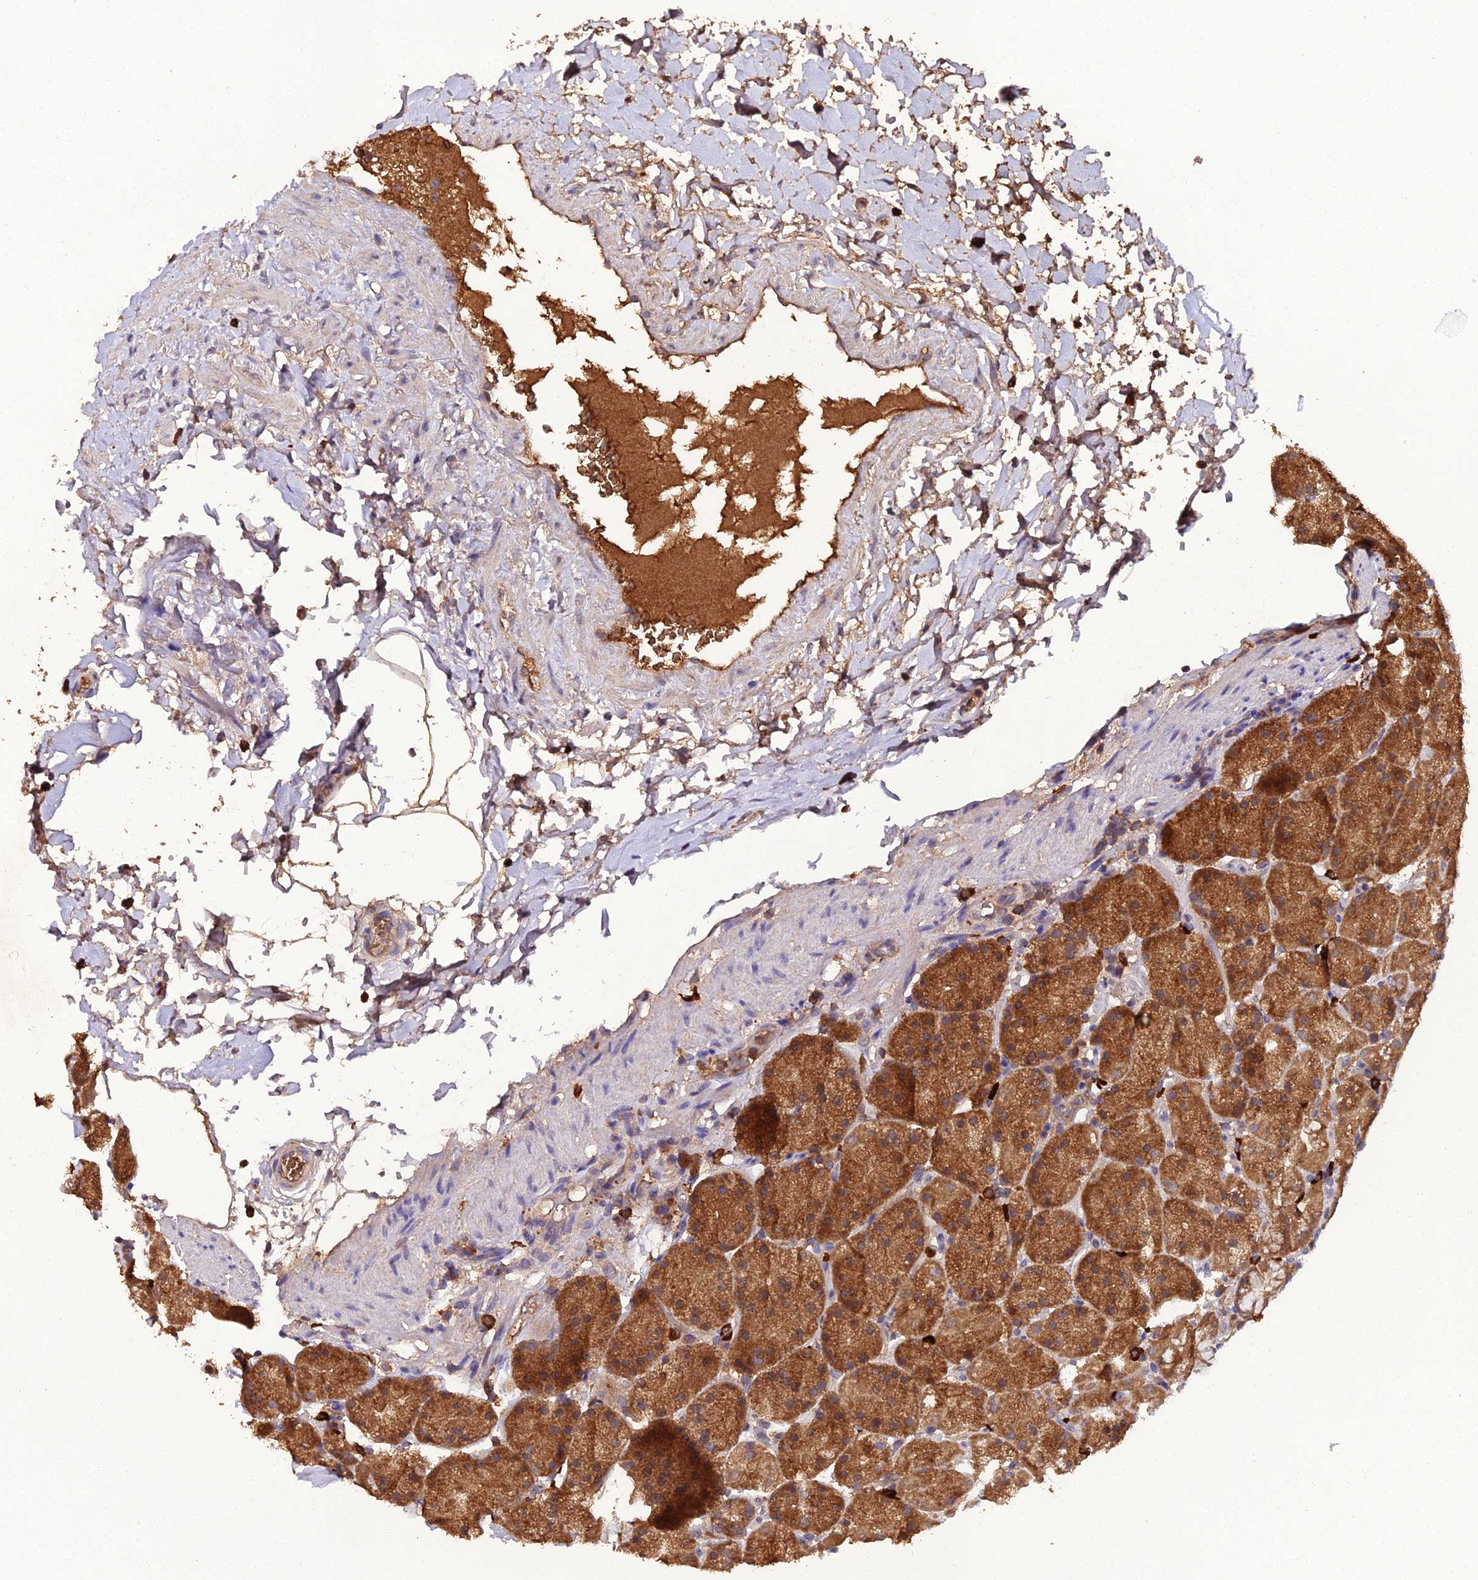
{"staining": {"intensity": "moderate", "quantity": ">75%", "location": "cytoplasmic/membranous"}, "tissue": "stomach", "cell_type": "Glandular cells", "image_type": "normal", "snomed": [{"axis": "morphology", "description": "Normal tissue, NOS"}, {"axis": "topography", "description": "Stomach, upper"}, {"axis": "topography", "description": "Stomach, lower"}], "caption": "This image displays benign stomach stained with immunohistochemistry to label a protein in brown. The cytoplasmic/membranous of glandular cells show moderate positivity for the protein. Nuclei are counter-stained blue.", "gene": "TMEM258", "patient": {"sex": "male", "age": 67}}